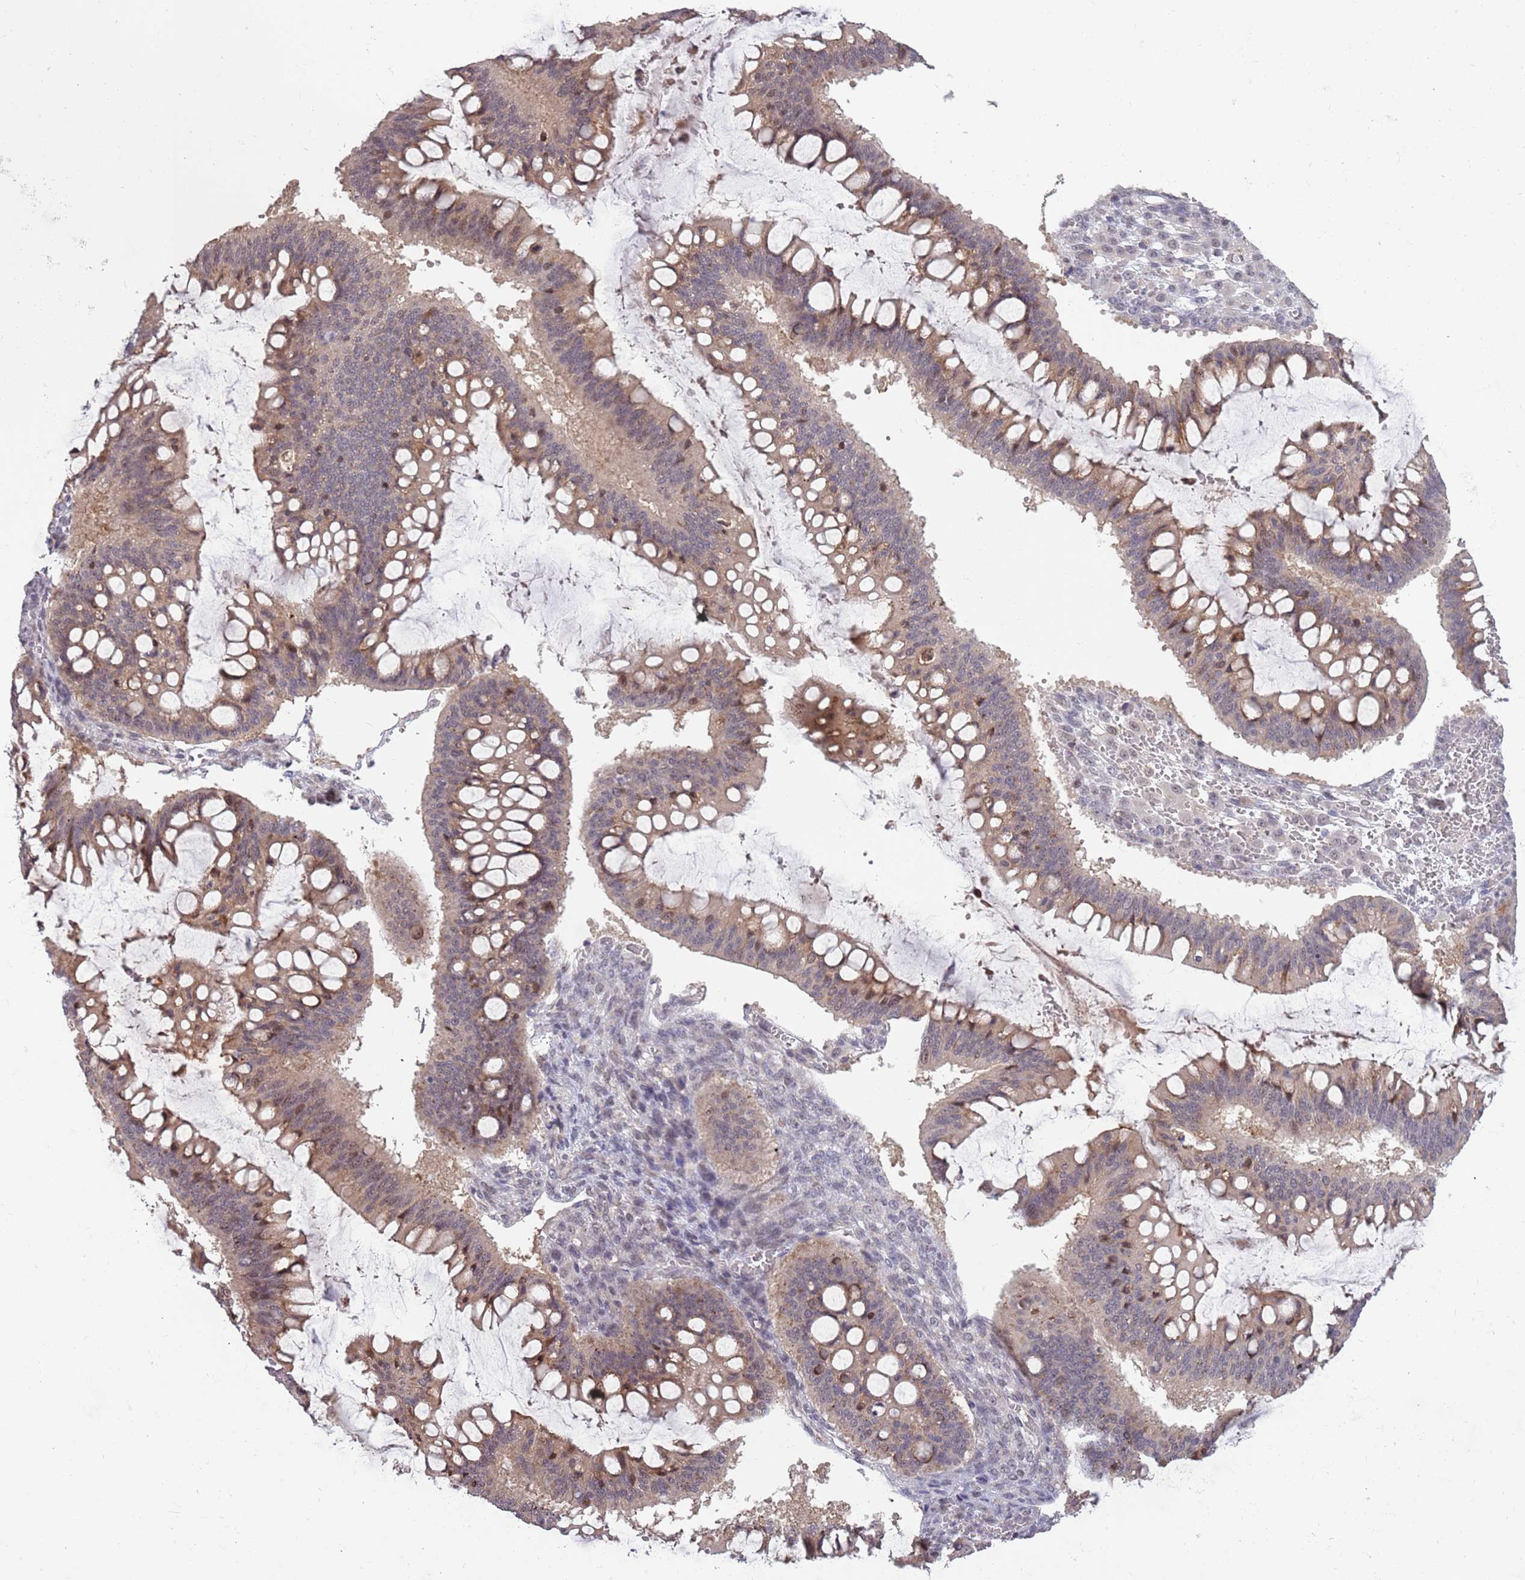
{"staining": {"intensity": "weak", "quantity": ">75%", "location": "cytoplasmic/membranous"}, "tissue": "ovarian cancer", "cell_type": "Tumor cells", "image_type": "cancer", "snomed": [{"axis": "morphology", "description": "Cystadenocarcinoma, mucinous, NOS"}, {"axis": "topography", "description": "Ovary"}], "caption": "A high-resolution photomicrograph shows immunohistochemistry (IHC) staining of ovarian cancer (mucinous cystadenocarcinoma), which shows weak cytoplasmic/membranous positivity in approximately >75% of tumor cells.", "gene": "CCNJL", "patient": {"sex": "female", "age": 73}}